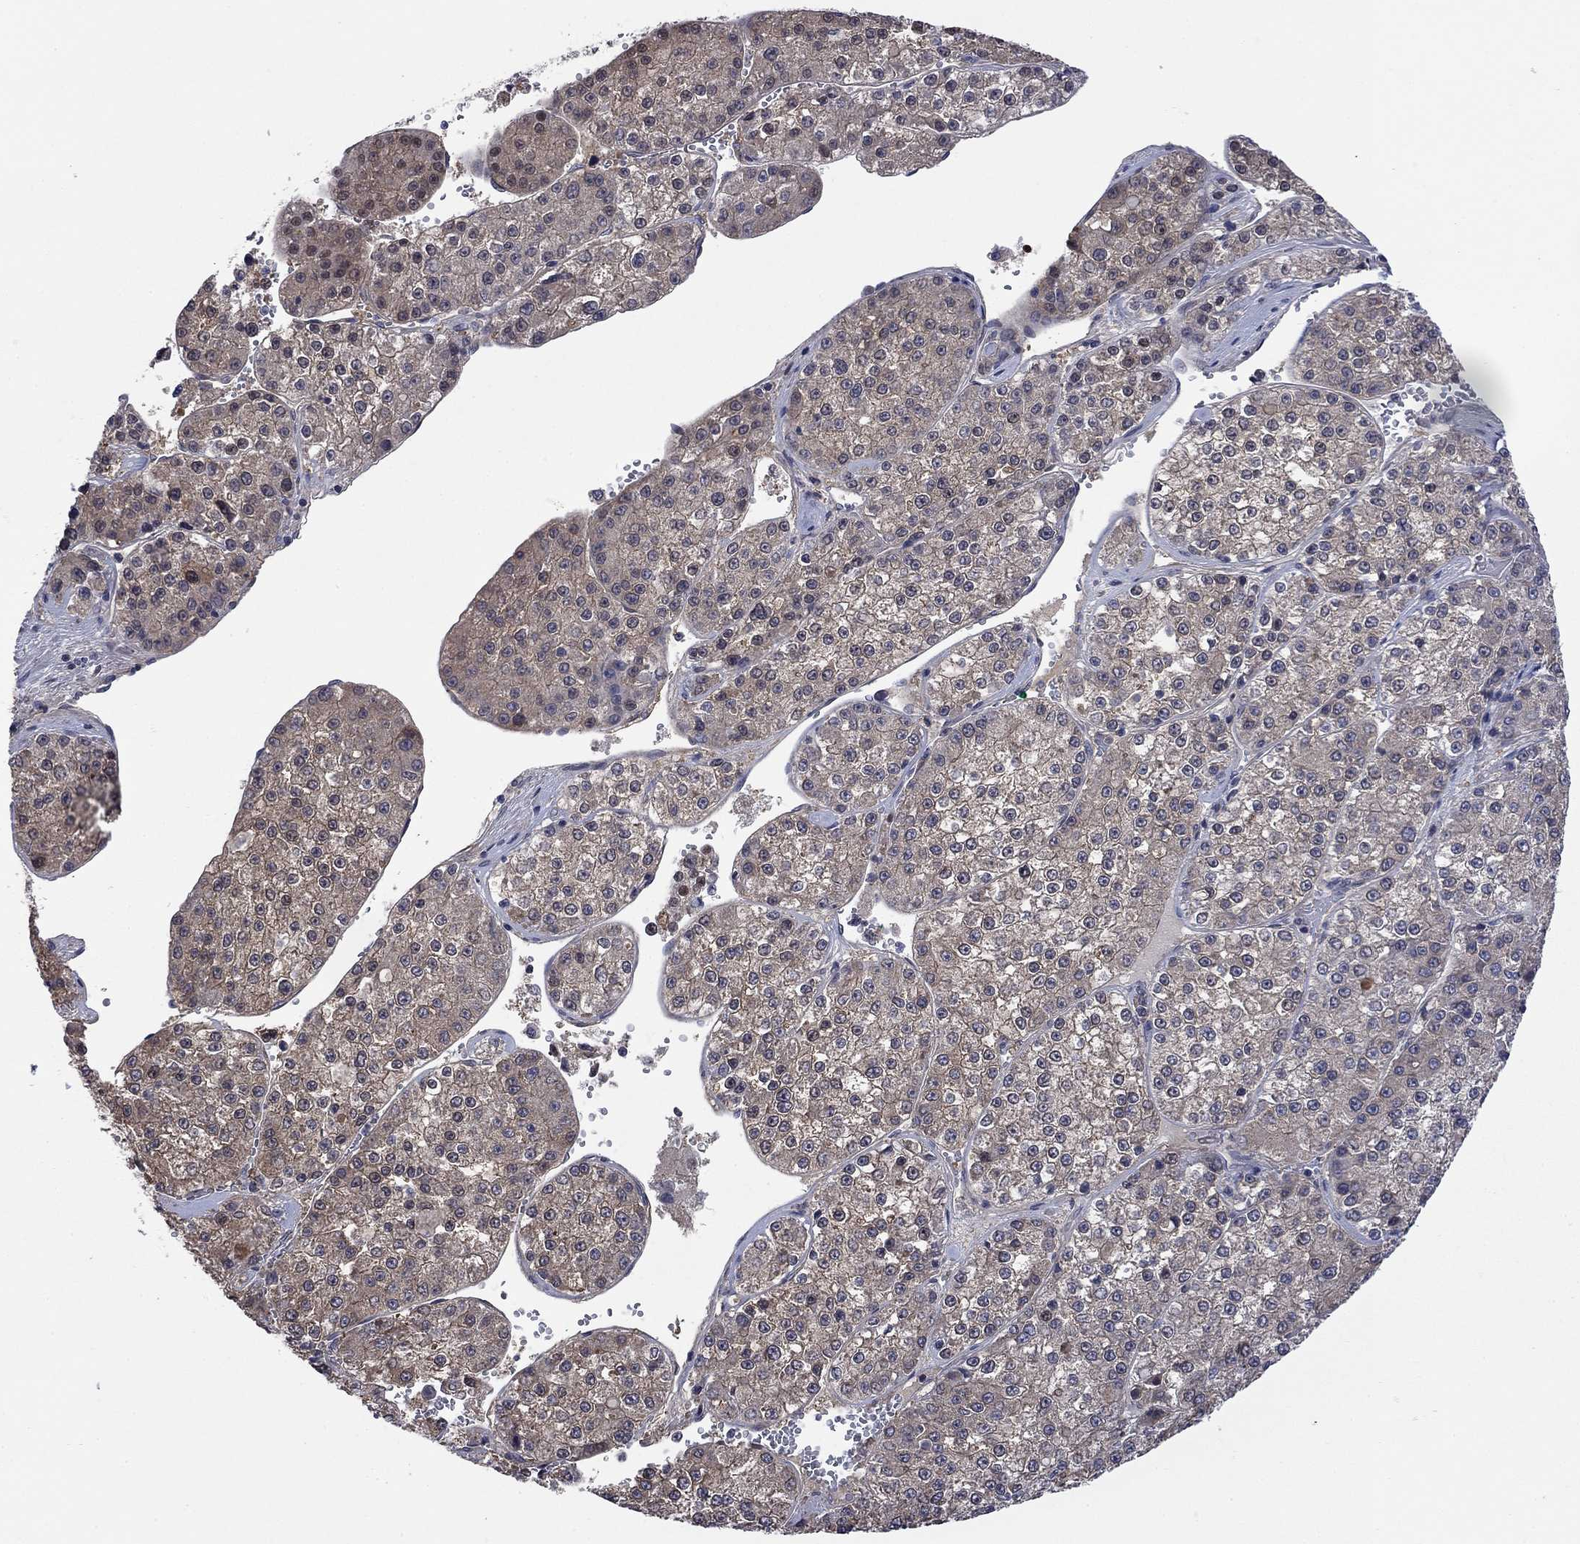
{"staining": {"intensity": "negative", "quantity": "none", "location": "none"}, "tissue": "liver cancer", "cell_type": "Tumor cells", "image_type": "cancer", "snomed": [{"axis": "morphology", "description": "Carcinoma, Hepatocellular, NOS"}, {"axis": "topography", "description": "Liver"}], "caption": "DAB (3,3'-diaminobenzidine) immunohistochemical staining of liver cancer exhibits no significant staining in tumor cells.", "gene": "PDZD2", "patient": {"sex": "female", "age": 73}}